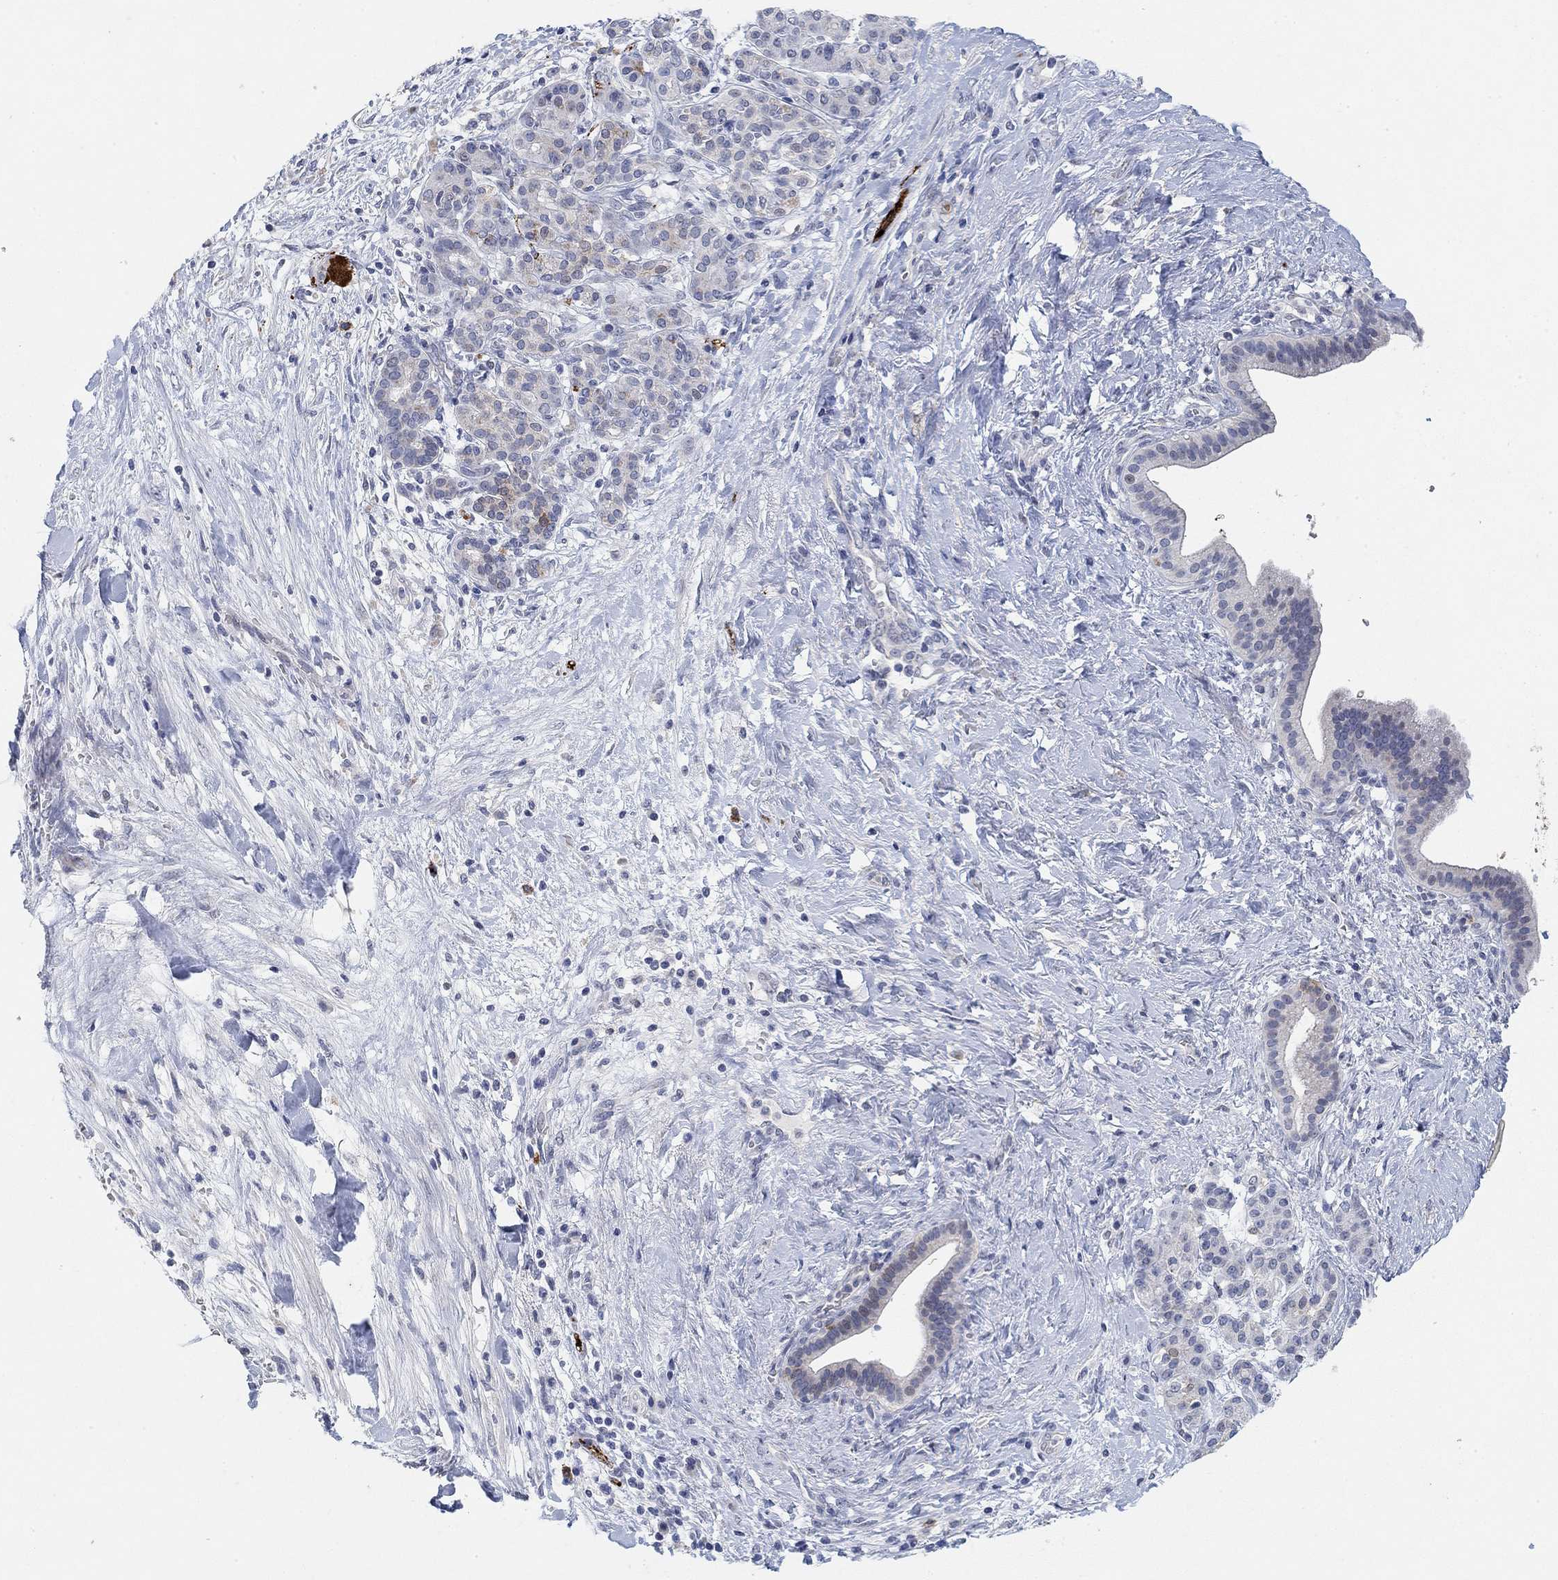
{"staining": {"intensity": "negative", "quantity": "none", "location": "none"}, "tissue": "pancreatic cancer", "cell_type": "Tumor cells", "image_type": "cancer", "snomed": [{"axis": "morphology", "description": "Adenocarcinoma, NOS"}, {"axis": "topography", "description": "Pancreas"}], "caption": "IHC of human adenocarcinoma (pancreatic) exhibits no staining in tumor cells.", "gene": "VAT1L", "patient": {"sex": "male", "age": 44}}